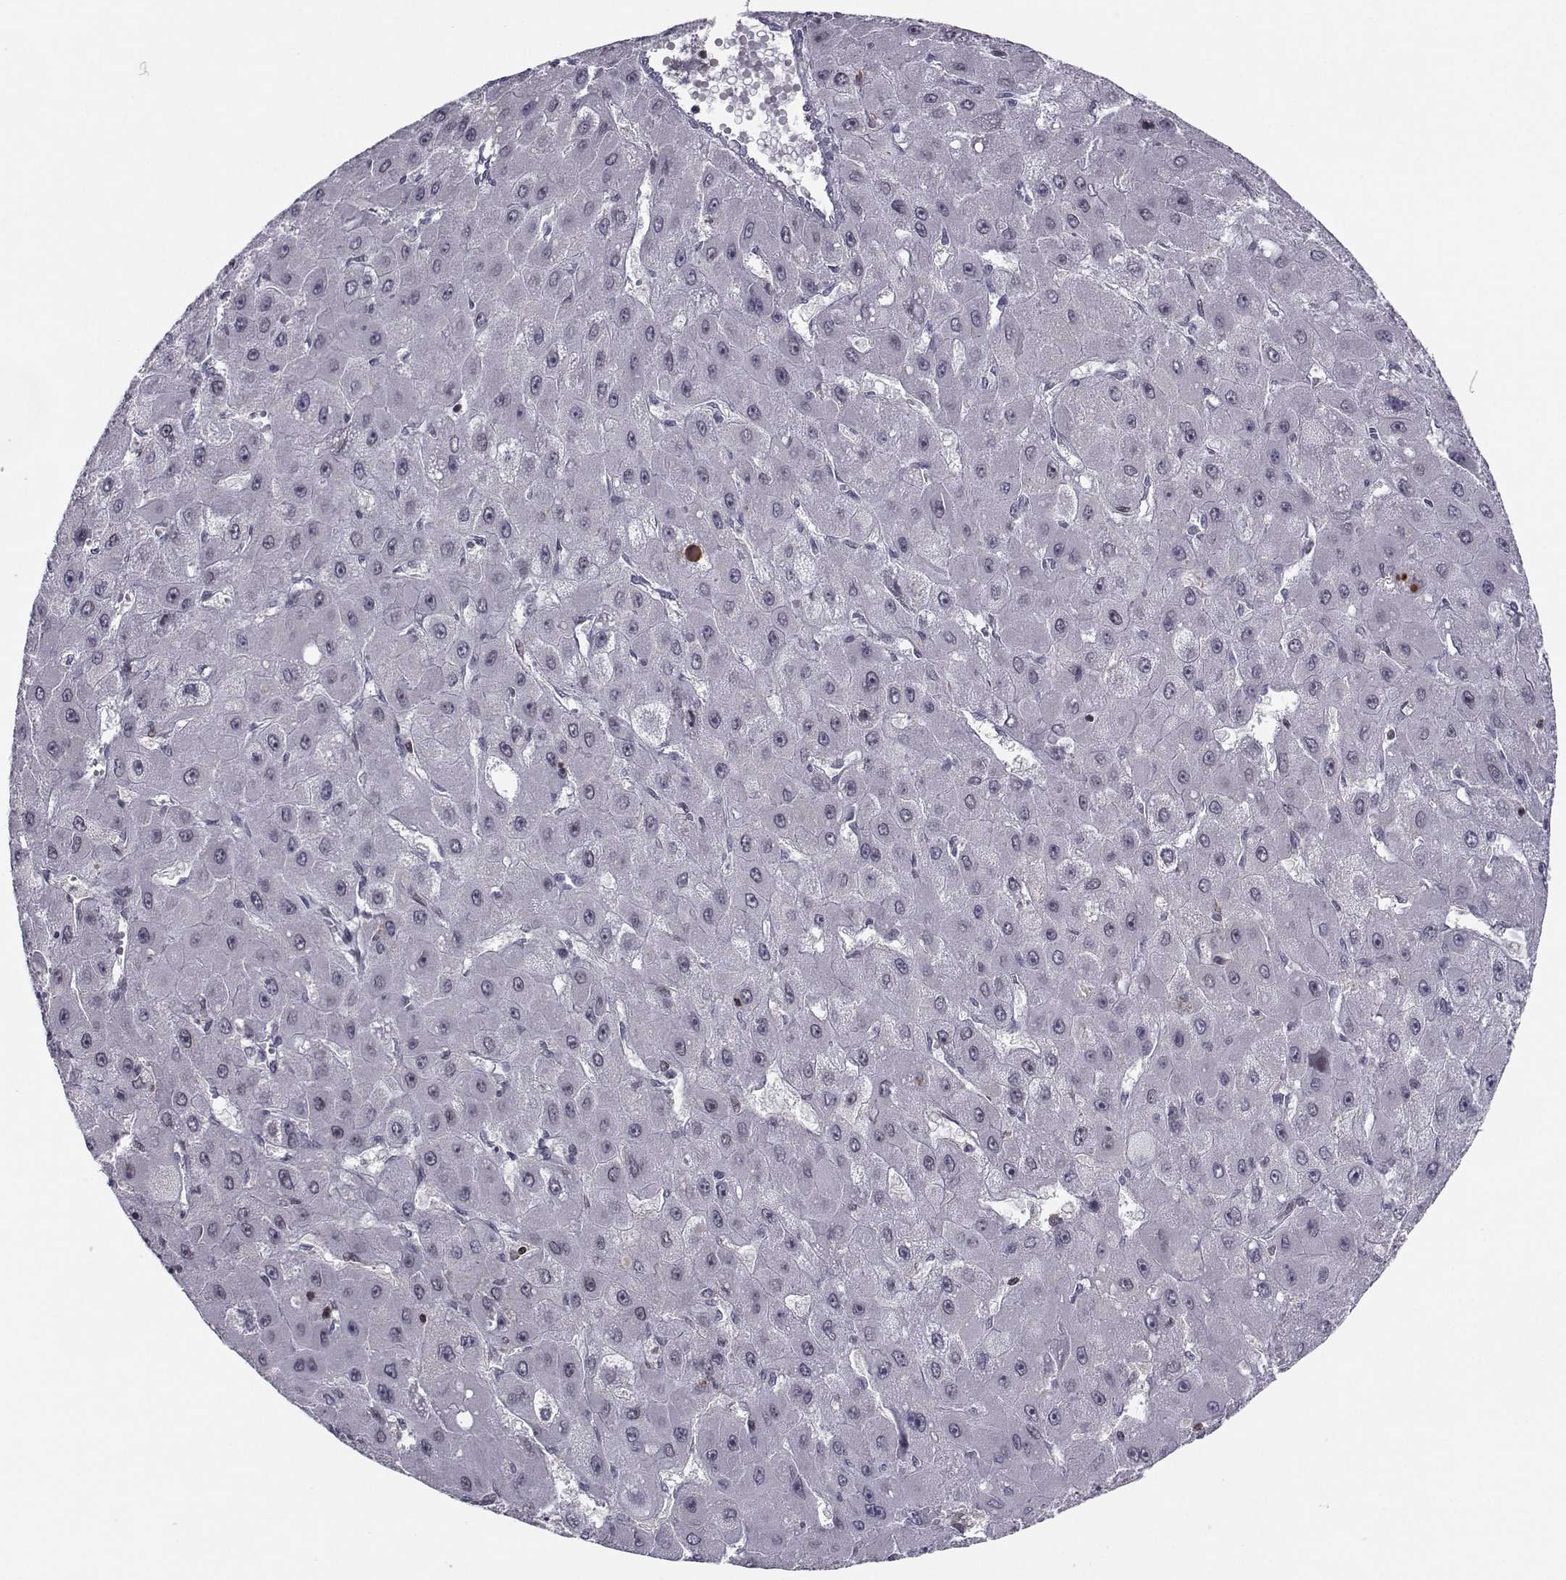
{"staining": {"intensity": "negative", "quantity": "none", "location": "none"}, "tissue": "liver cancer", "cell_type": "Tumor cells", "image_type": "cancer", "snomed": [{"axis": "morphology", "description": "Carcinoma, Hepatocellular, NOS"}, {"axis": "topography", "description": "Liver"}], "caption": "Immunohistochemistry photomicrograph of human liver cancer stained for a protein (brown), which shows no positivity in tumor cells.", "gene": "PCP4L1", "patient": {"sex": "female", "age": 25}}